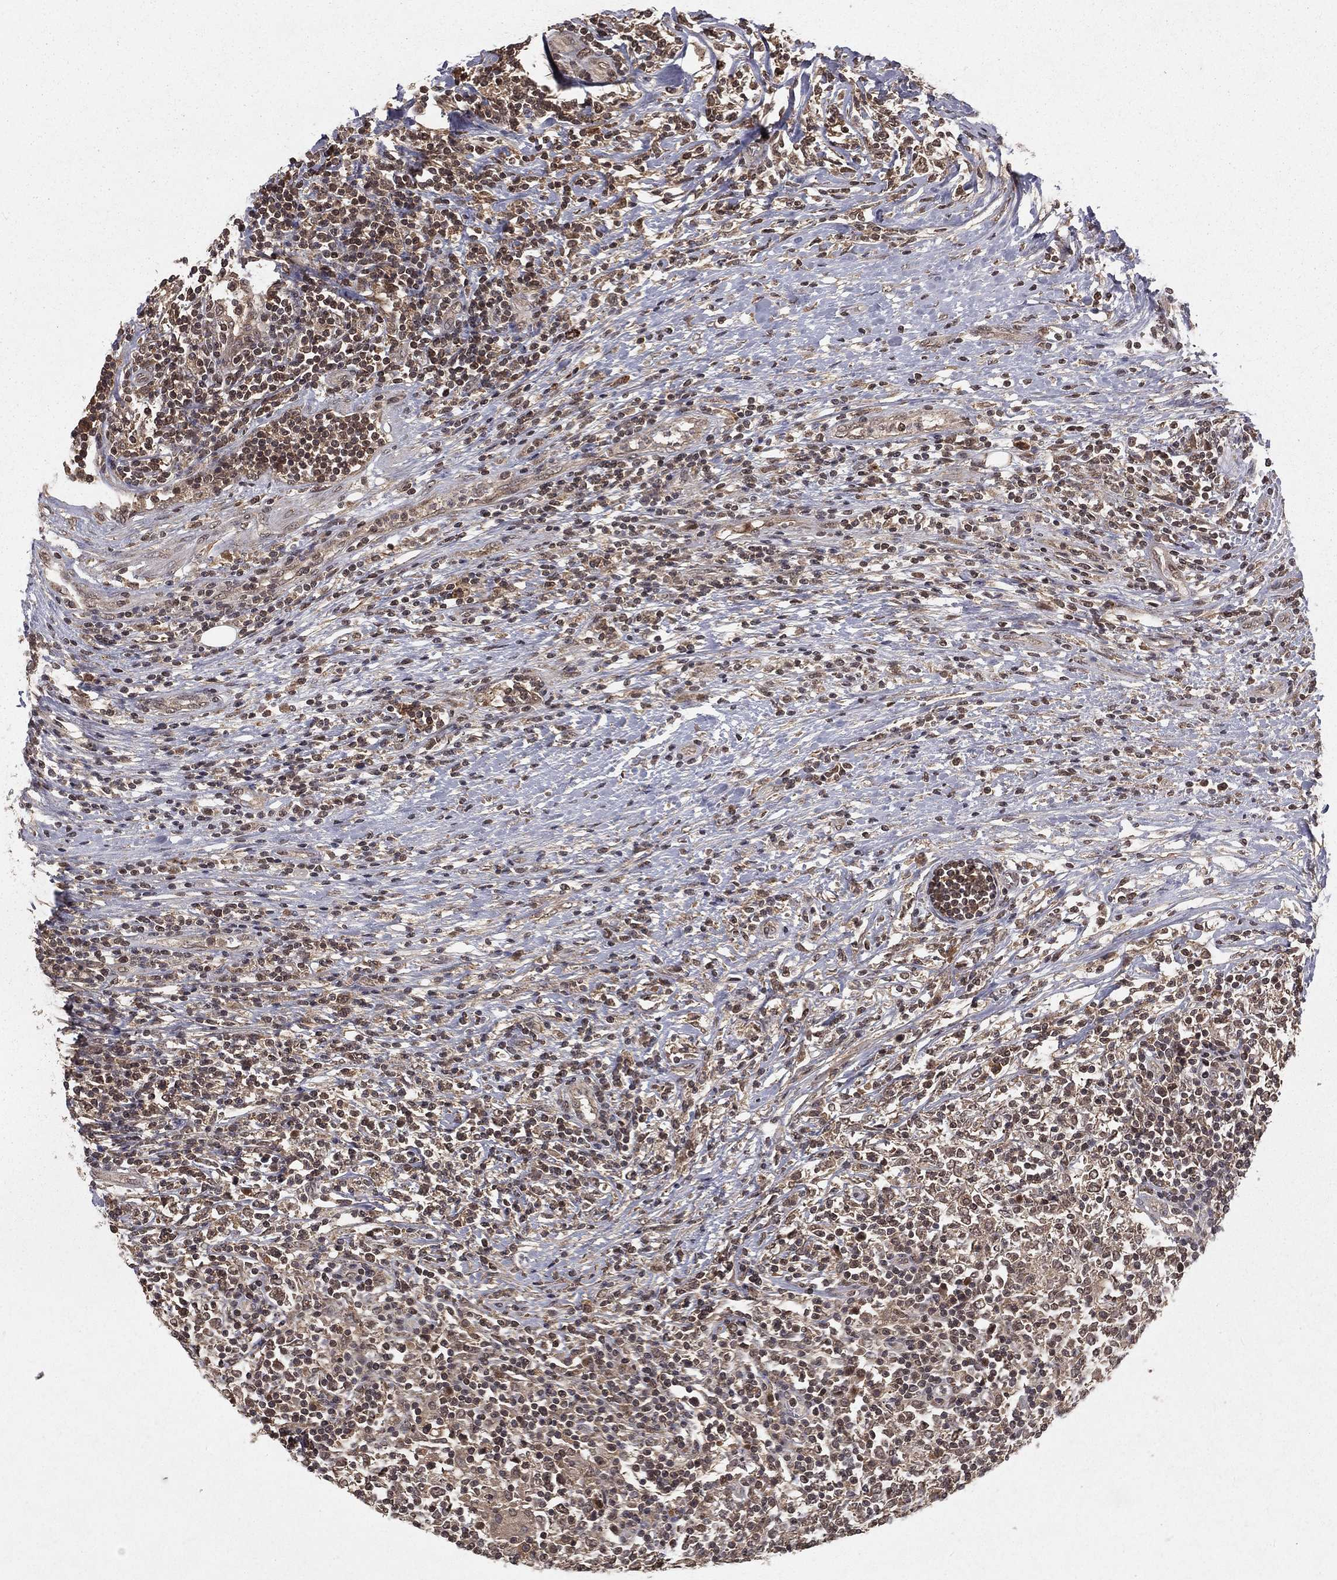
{"staining": {"intensity": "weak", "quantity": "<25%", "location": "cytoplasmic/membranous"}, "tissue": "lymphoma", "cell_type": "Tumor cells", "image_type": "cancer", "snomed": [{"axis": "morphology", "description": "Malignant lymphoma, non-Hodgkin's type, High grade"}, {"axis": "topography", "description": "Lymph node"}], "caption": "Immunohistochemistry of lymphoma shows no staining in tumor cells.", "gene": "ZDHHC15", "patient": {"sex": "female", "age": 84}}